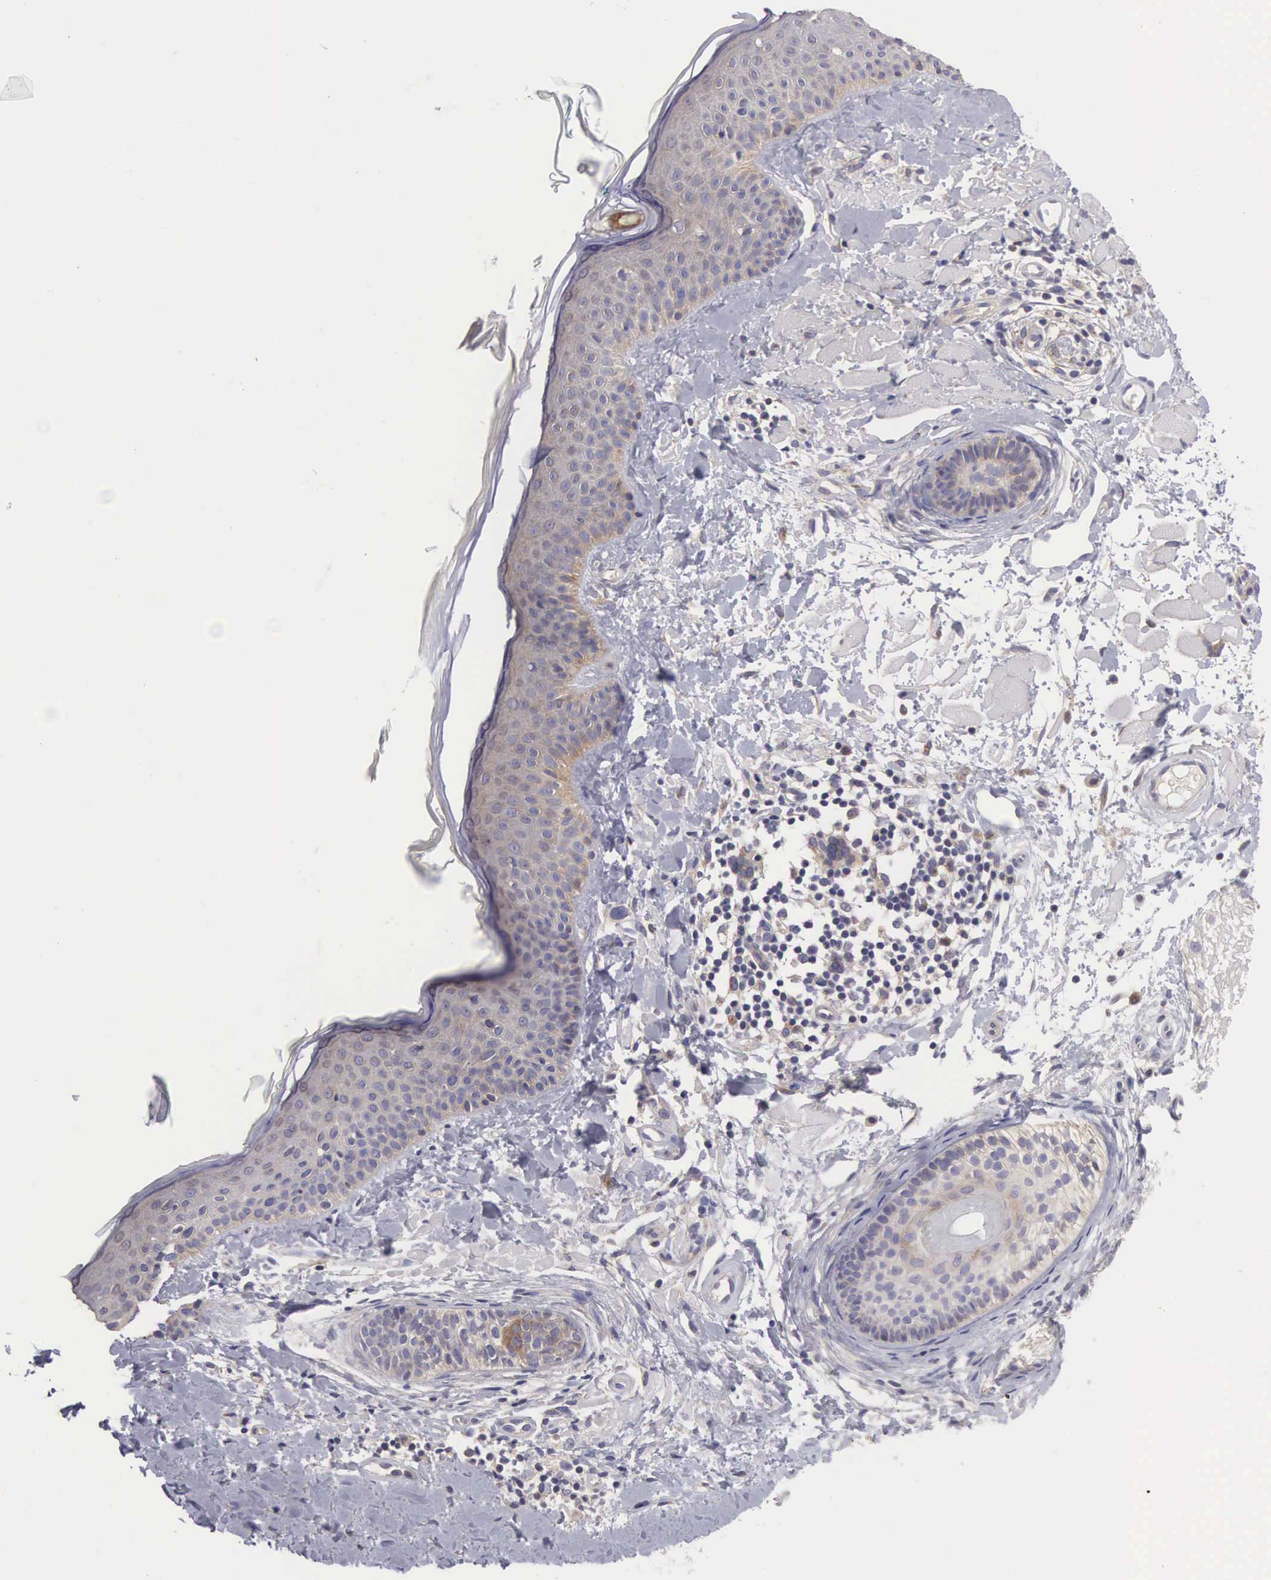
{"staining": {"intensity": "negative", "quantity": "none", "location": "none"}, "tissue": "skin", "cell_type": "Fibroblasts", "image_type": "normal", "snomed": [{"axis": "morphology", "description": "Normal tissue, NOS"}, {"axis": "topography", "description": "Skin"}], "caption": "Immunohistochemistry image of normal human skin stained for a protein (brown), which demonstrates no positivity in fibroblasts. (IHC, brightfield microscopy, high magnification).", "gene": "SLITRK4", "patient": {"sex": "male", "age": 86}}